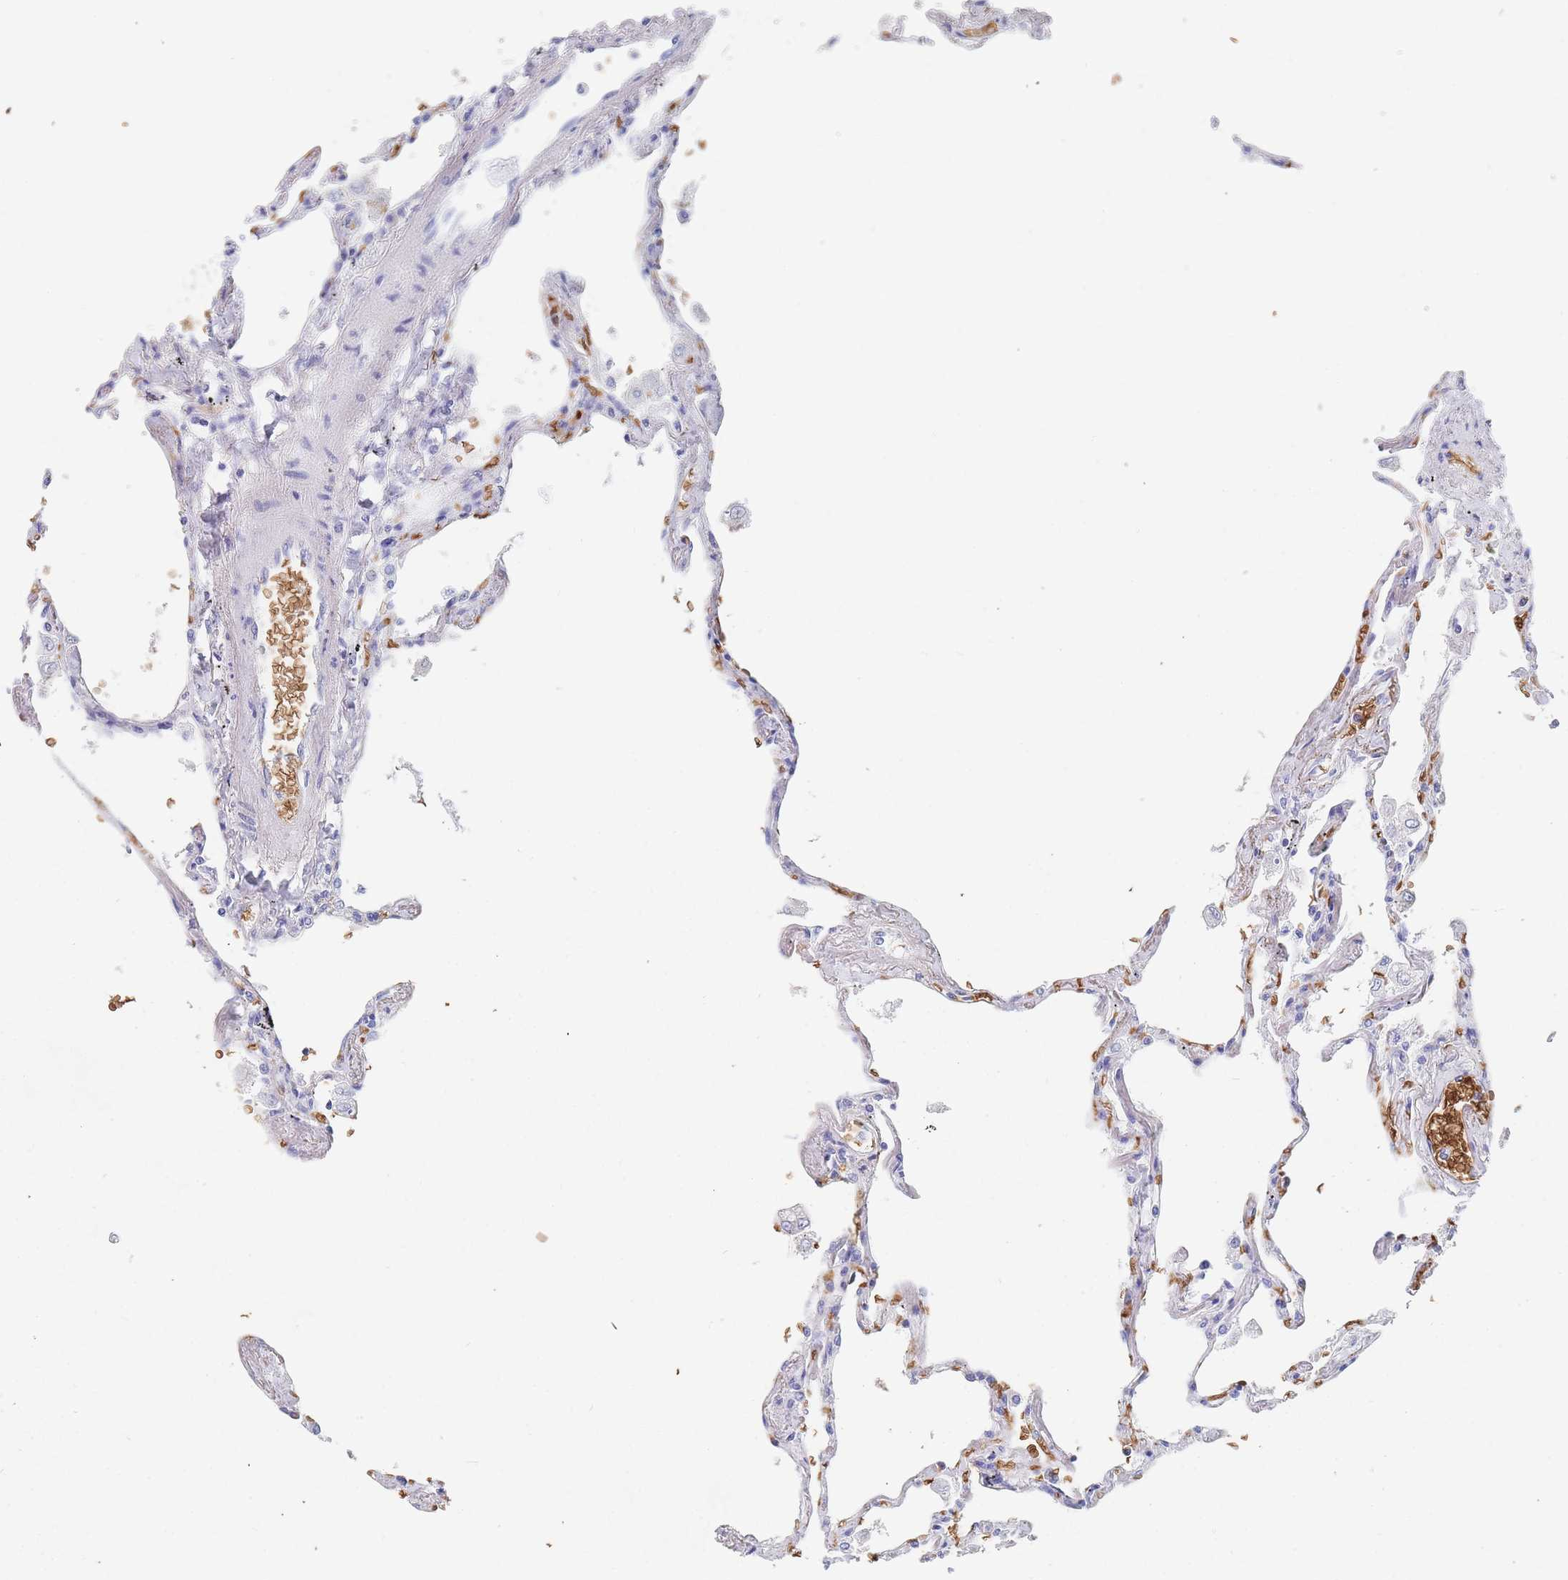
{"staining": {"intensity": "negative", "quantity": "none", "location": "none"}, "tissue": "lung", "cell_type": "Alveolar cells", "image_type": "normal", "snomed": [{"axis": "morphology", "description": "Normal tissue, NOS"}, {"axis": "topography", "description": "Lung"}], "caption": "The immunohistochemistry micrograph has no significant staining in alveolar cells of lung.", "gene": "SLC2A1", "patient": {"sex": "female", "age": 67}}